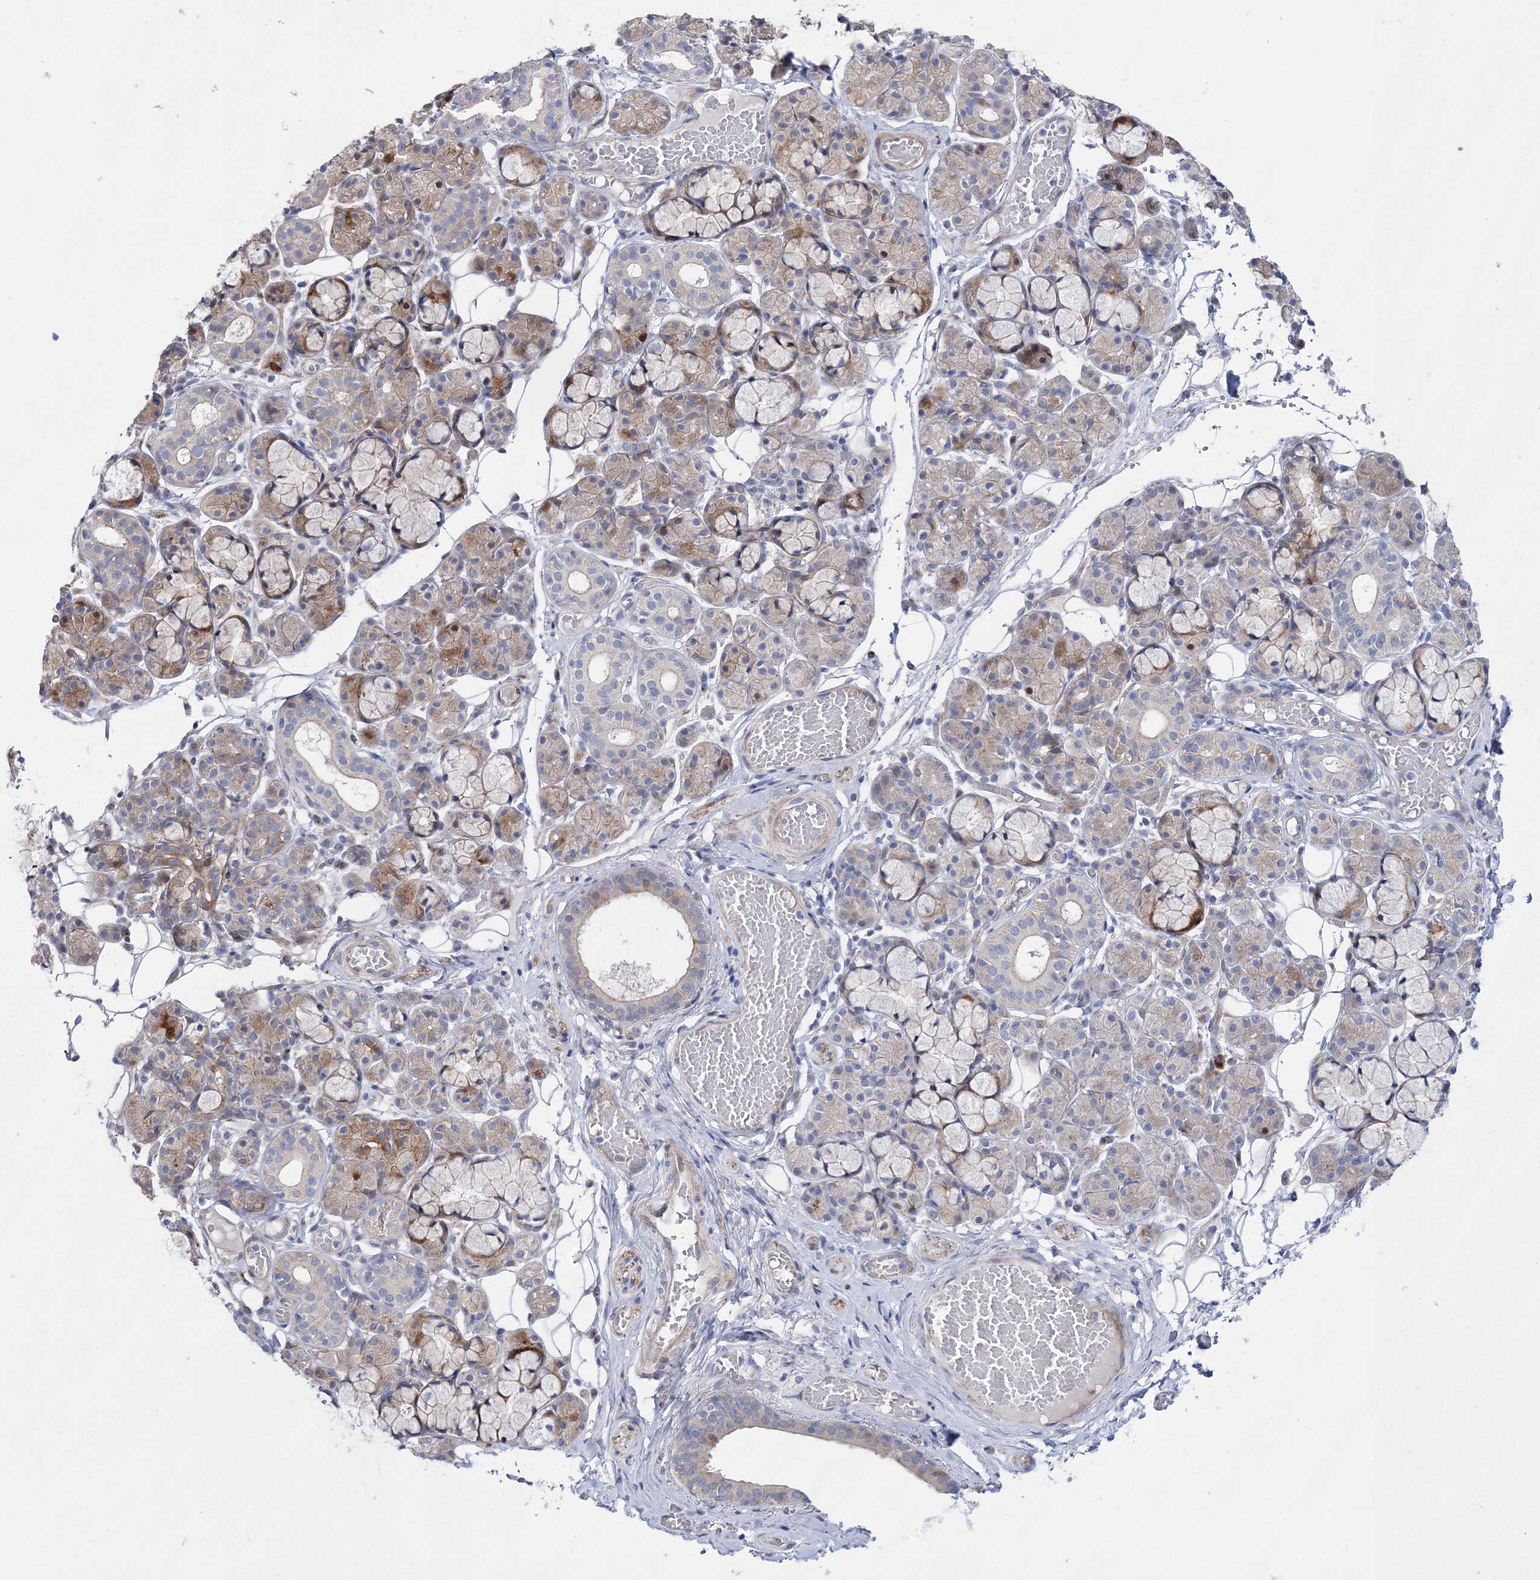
{"staining": {"intensity": "moderate", "quantity": "<25%", "location": "cytoplasmic/membranous"}, "tissue": "salivary gland", "cell_type": "Glandular cells", "image_type": "normal", "snomed": [{"axis": "morphology", "description": "Normal tissue, NOS"}, {"axis": "topography", "description": "Salivary gland"}], "caption": "Immunohistochemical staining of benign salivary gland exhibits moderate cytoplasmic/membranous protein positivity in about <25% of glandular cells.", "gene": "ARHGAP32", "patient": {"sex": "male", "age": 63}}